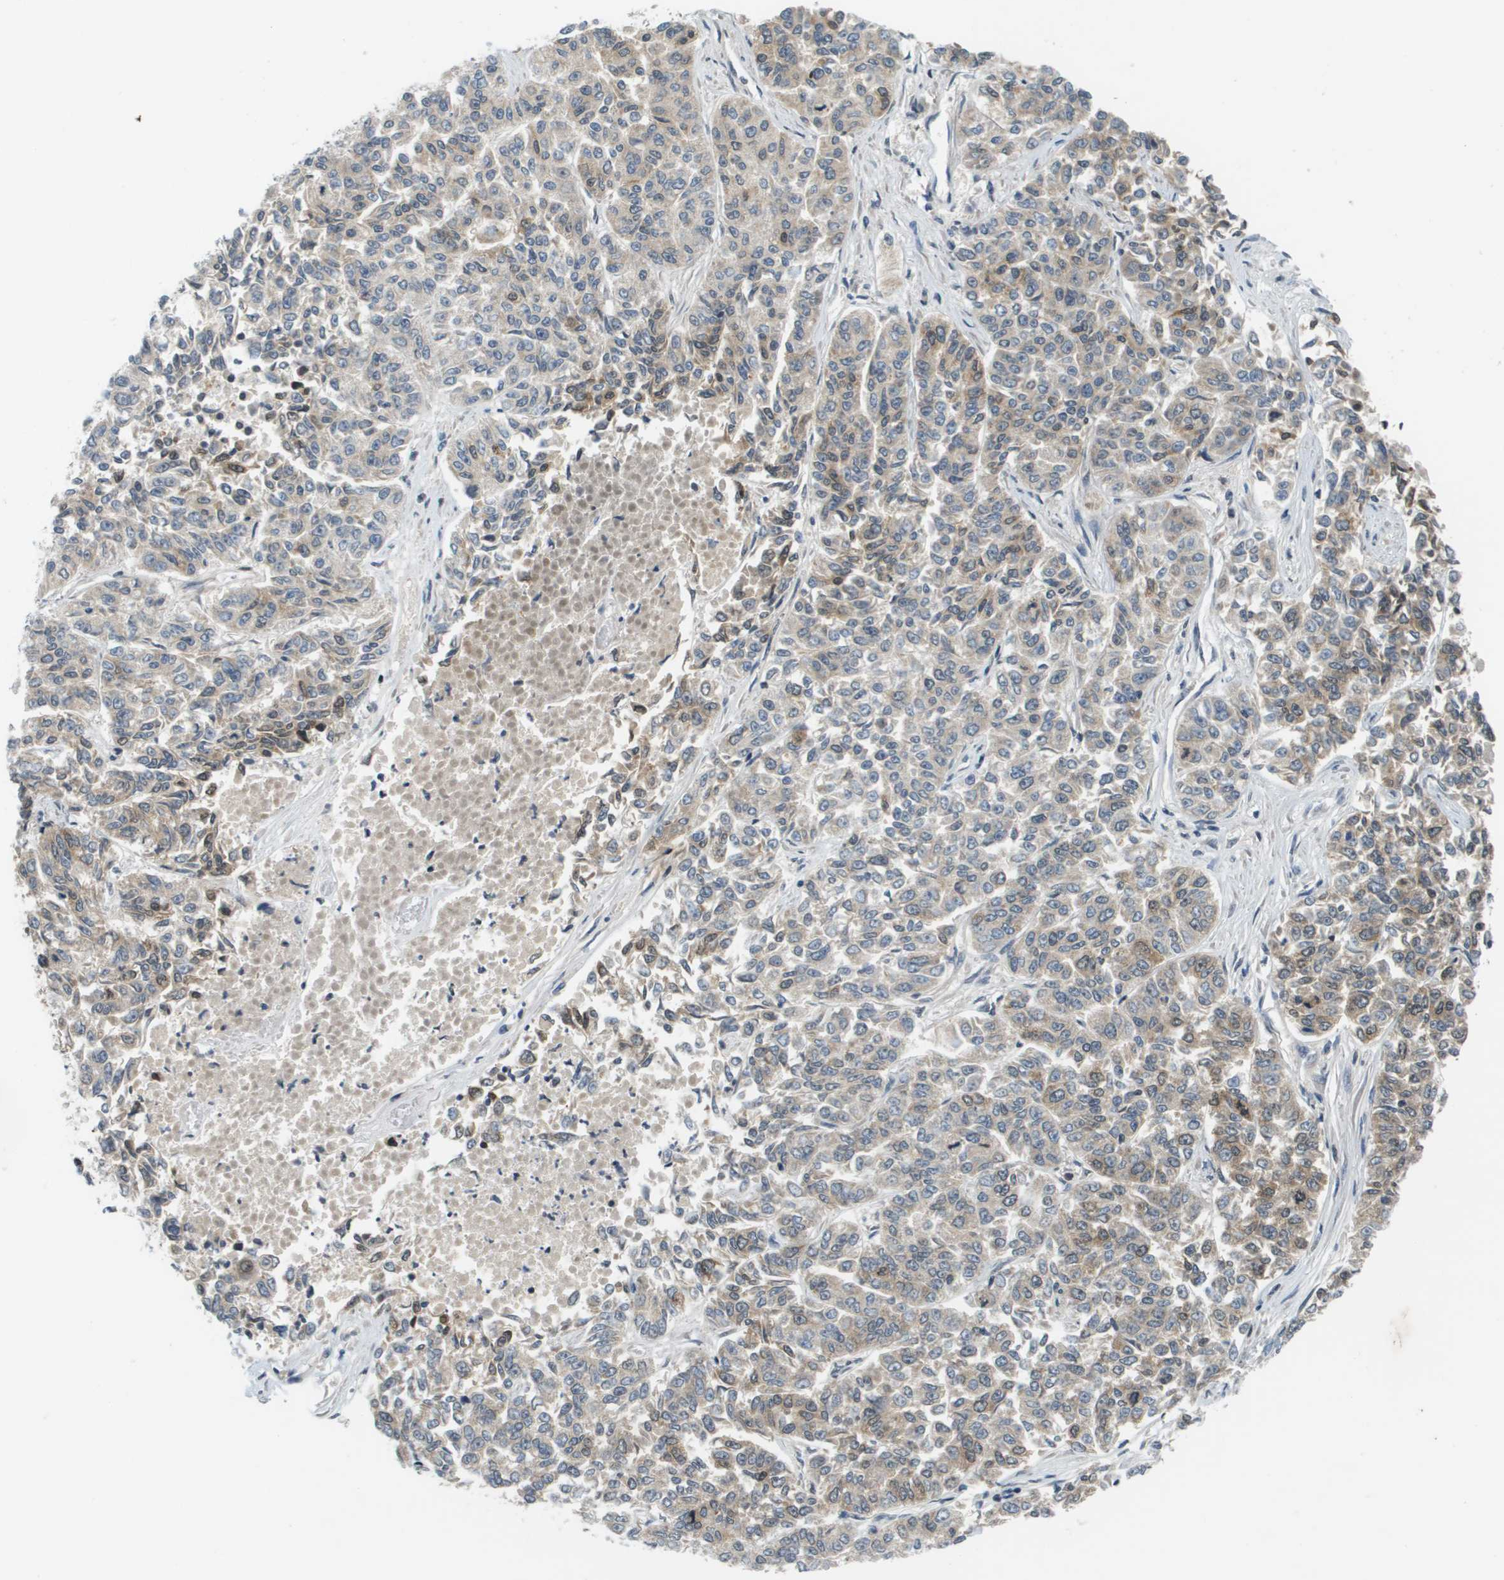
{"staining": {"intensity": "weak", "quantity": "25%-75%", "location": "cytoplasmic/membranous,nuclear"}, "tissue": "lung cancer", "cell_type": "Tumor cells", "image_type": "cancer", "snomed": [{"axis": "morphology", "description": "Adenocarcinoma, NOS"}, {"axis": "topography", "description": "Lung"}], "caption": "Protein staining of lung cancer (adenocarcinoma) tissue reveals weak cytoplasmic/membranous and nuclear expression in about 25%-75% of tumor cells. Ihc stains the protein in brown and the nuclei are stained blue.", "gene": "CBX5", "patient": {"sex": "male", "age": 84}}